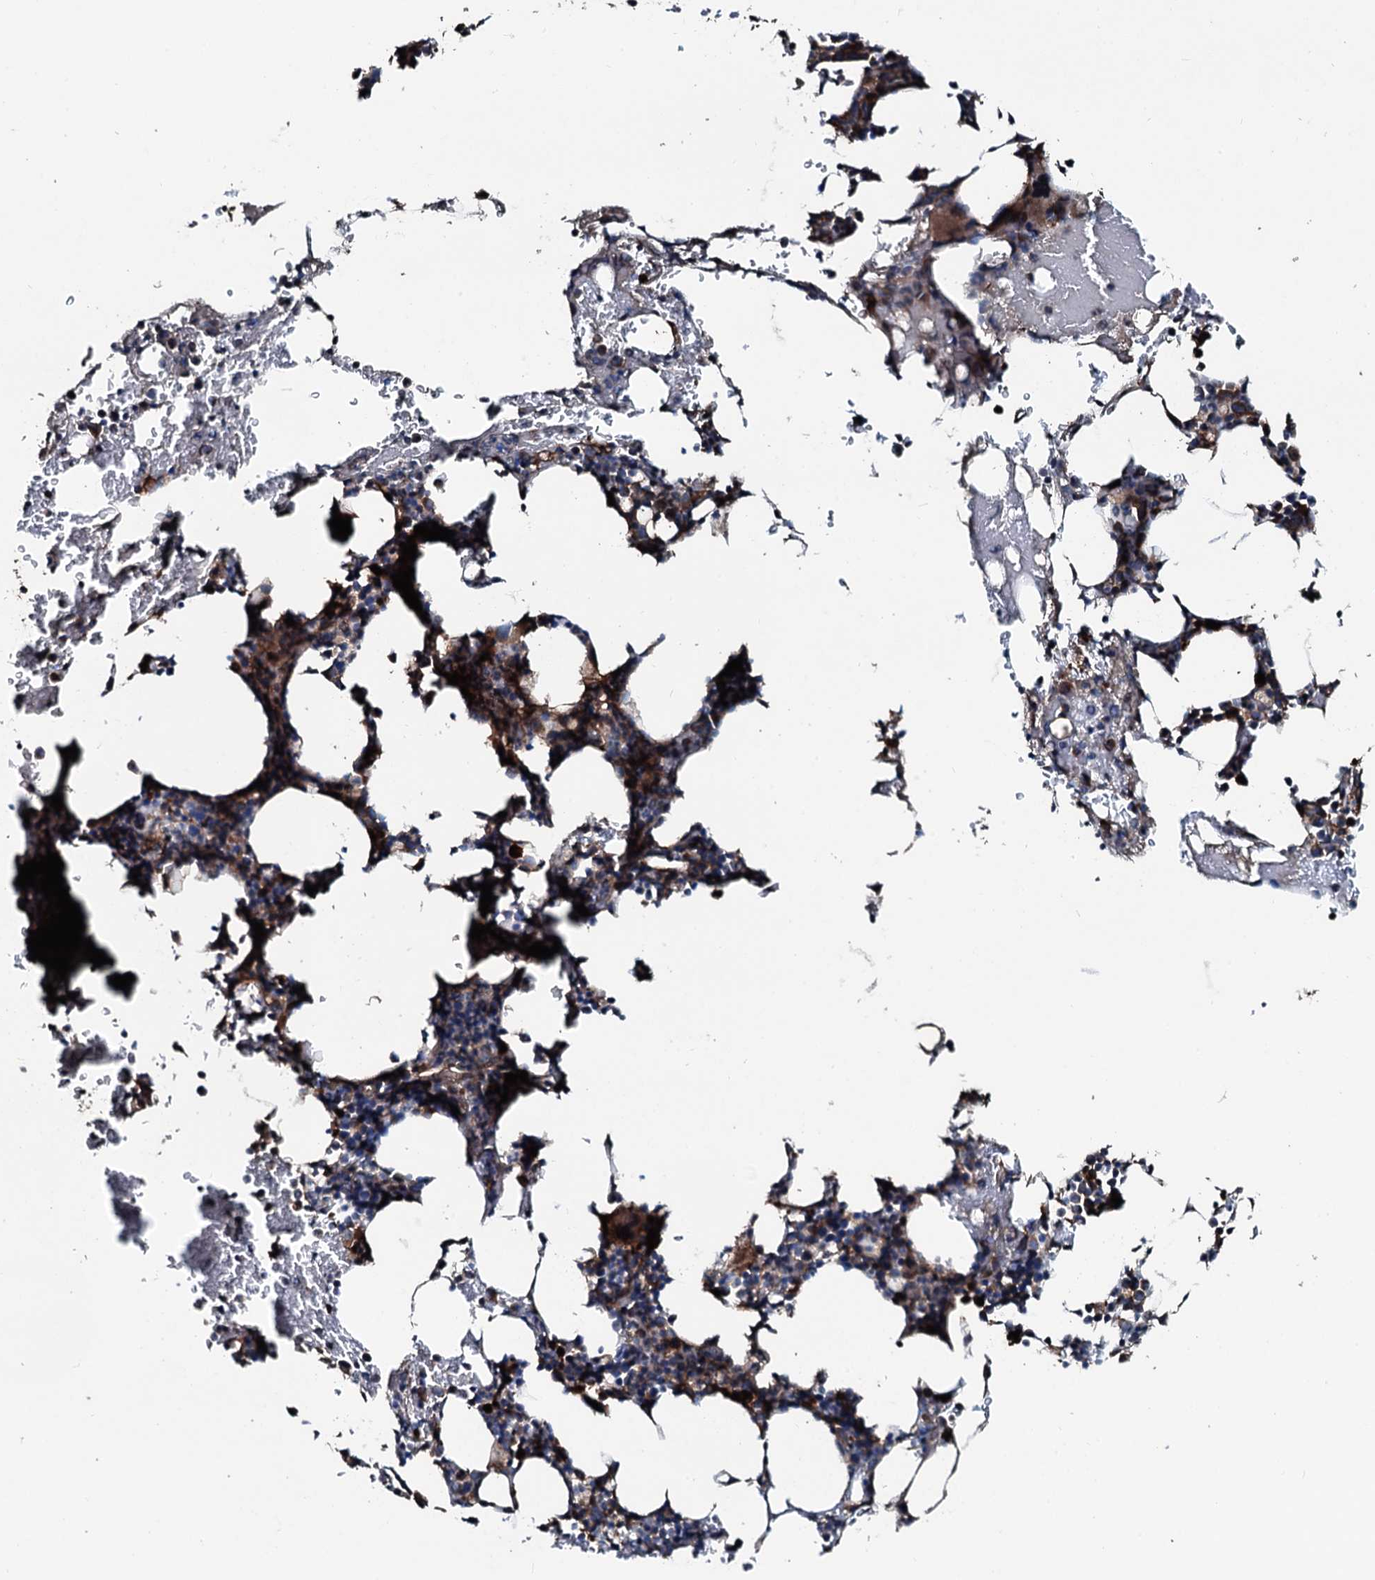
{"staining": {"intensity": "strong", "quantity": "25%-75%", "location": "cytoplasmic/membranous"}, "tissue": "bone marrow", "cell_type": "Hematopoietic cells", "image_type": "normal", "snomed": [{"axis": "morphology", "description": "Normal tissue, NOS"}, {"axis": "morphology", "description": "Inflammation, NOS"}, {"axis": "topography", "description": "Bone marrow"}], "caption": "Immunohistochemical staining of benign bone marrow shows high levels of strong cytoplasmic/membranous staining in about 25%-75% of hematopoietic cells. Using DAB (brown) and hematoxylin (blue) stains, captured at high magnification using brightfield microscopy.", "gene": "AARS1", "patient": {"sex": "male", "age": 41}}